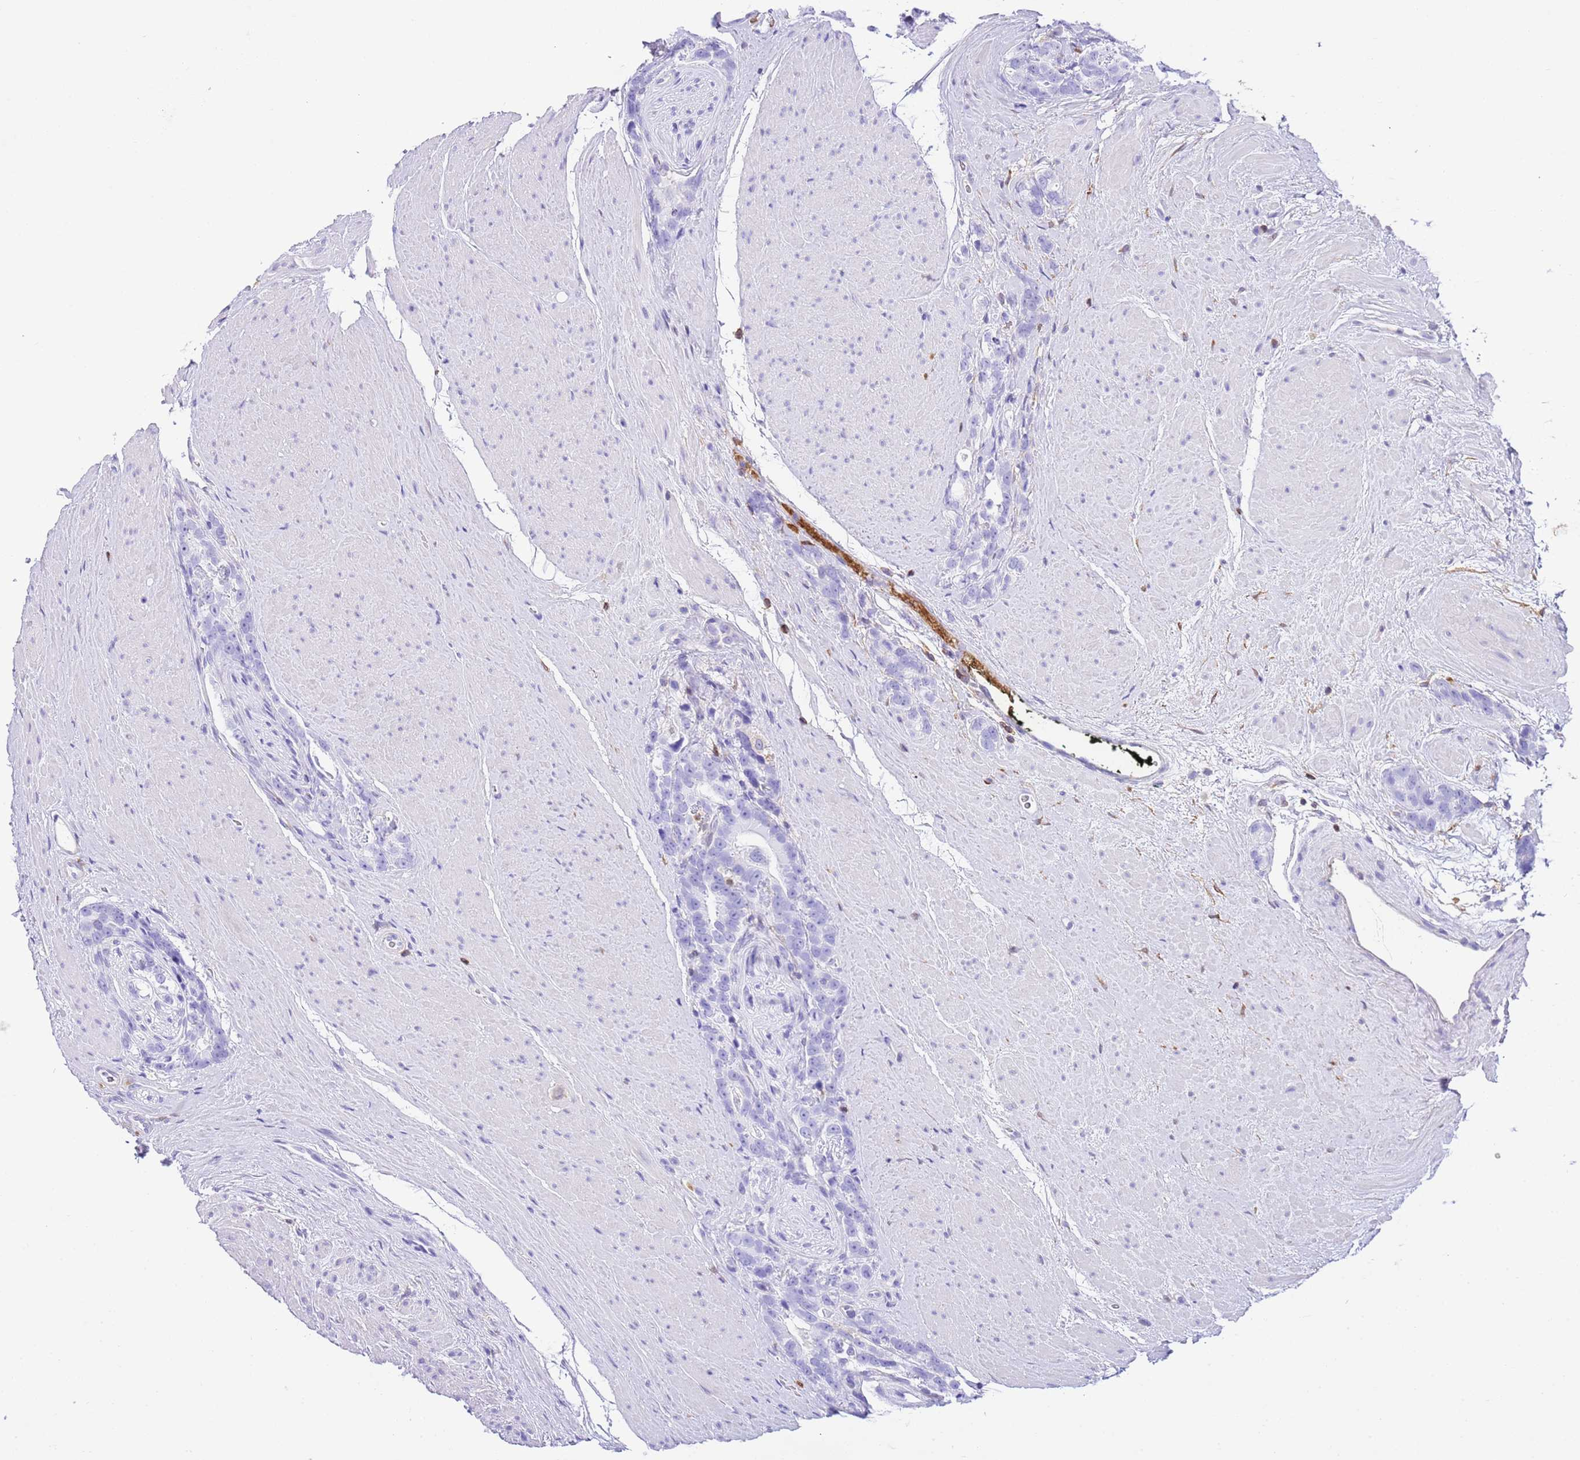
{"staining": {"intensity": "negative", "quantity": "none", "location": "none"}, "tissue": "prostate cancer", "cell_type": "Tumor cells", "image_type": "cancer", "snomed": [{"axis": "morphology", "description": "Adenocarcinoma, High grade"}, {"axis": "topography", "description": "Prostate"}], "caption": "Prostate cancer (adenocarcinoma (high-grade)) stained for a protein using immunohistochemistry (IHC) reveals no staining tumor cells.", "gene": "CNN2", "patient": {"sex": "male", "age": 74}}